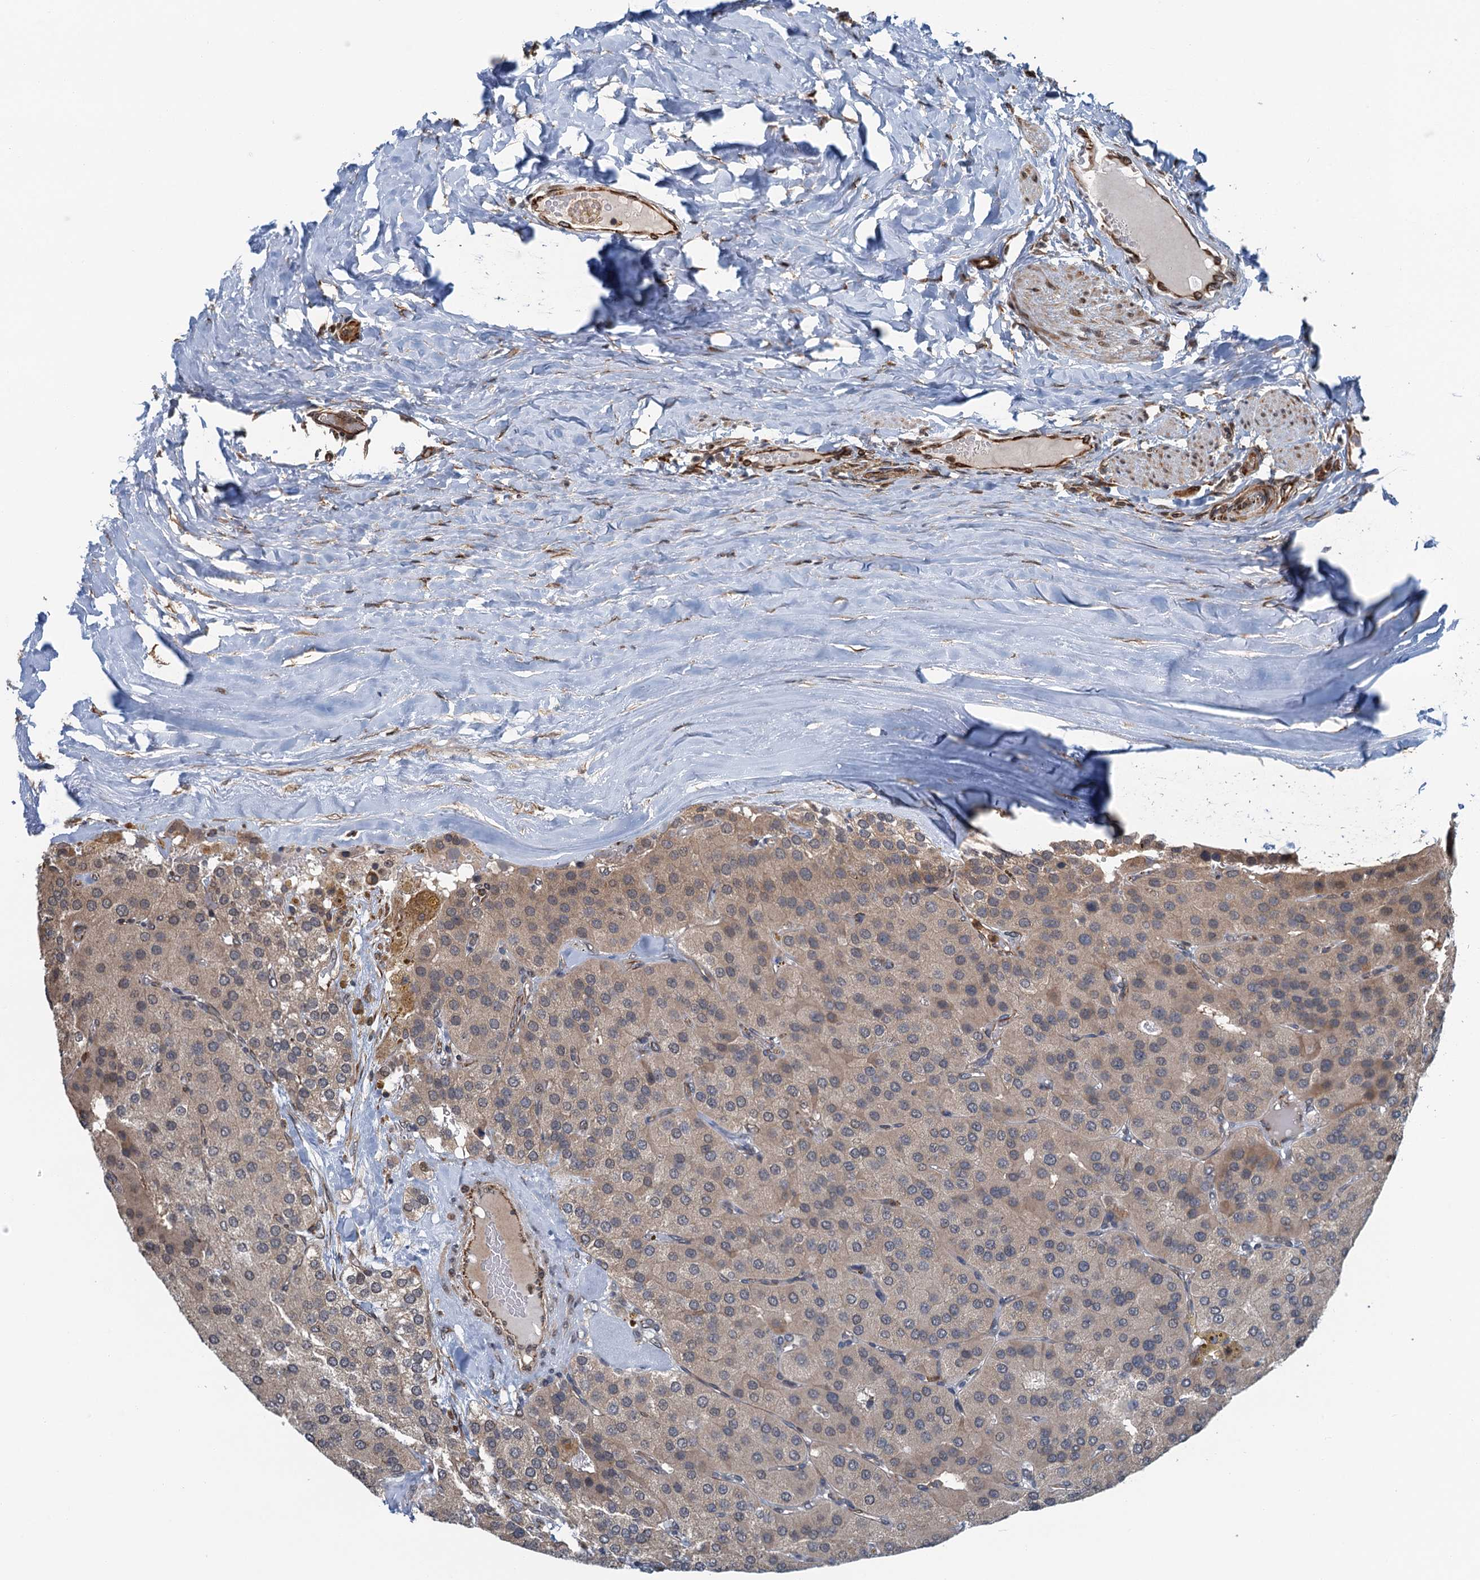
{"staining": {"intensity": "weak", "quantity": "<25%", "location": "cytoplasmic/membranous"}, "tissue": "parathyroid gland", "cell_type": "Glandular cells", "image_type": "normal", "snomed": [{"axis": "morphology", "description": "Normal tissue, NOS"}, {"axis": "morphology", "description": "Adenoma, NOS"}, {"axis": "topography", "description": "Parathyroid gland"}], "caption": "High magnification brightfield microscopy of unremarkable parathyroid gland stained with DAB (brown) and counterstained with hematoxylin (blue): glandular cells show no significant staining. (DAB (3,3'-diaminobenzidine) immunohistochemistry (IHC) visualized using brightfield microscopy, high magnification).", "gene": "WHAMM", "patient": {"sex": "female", "age": 86}}